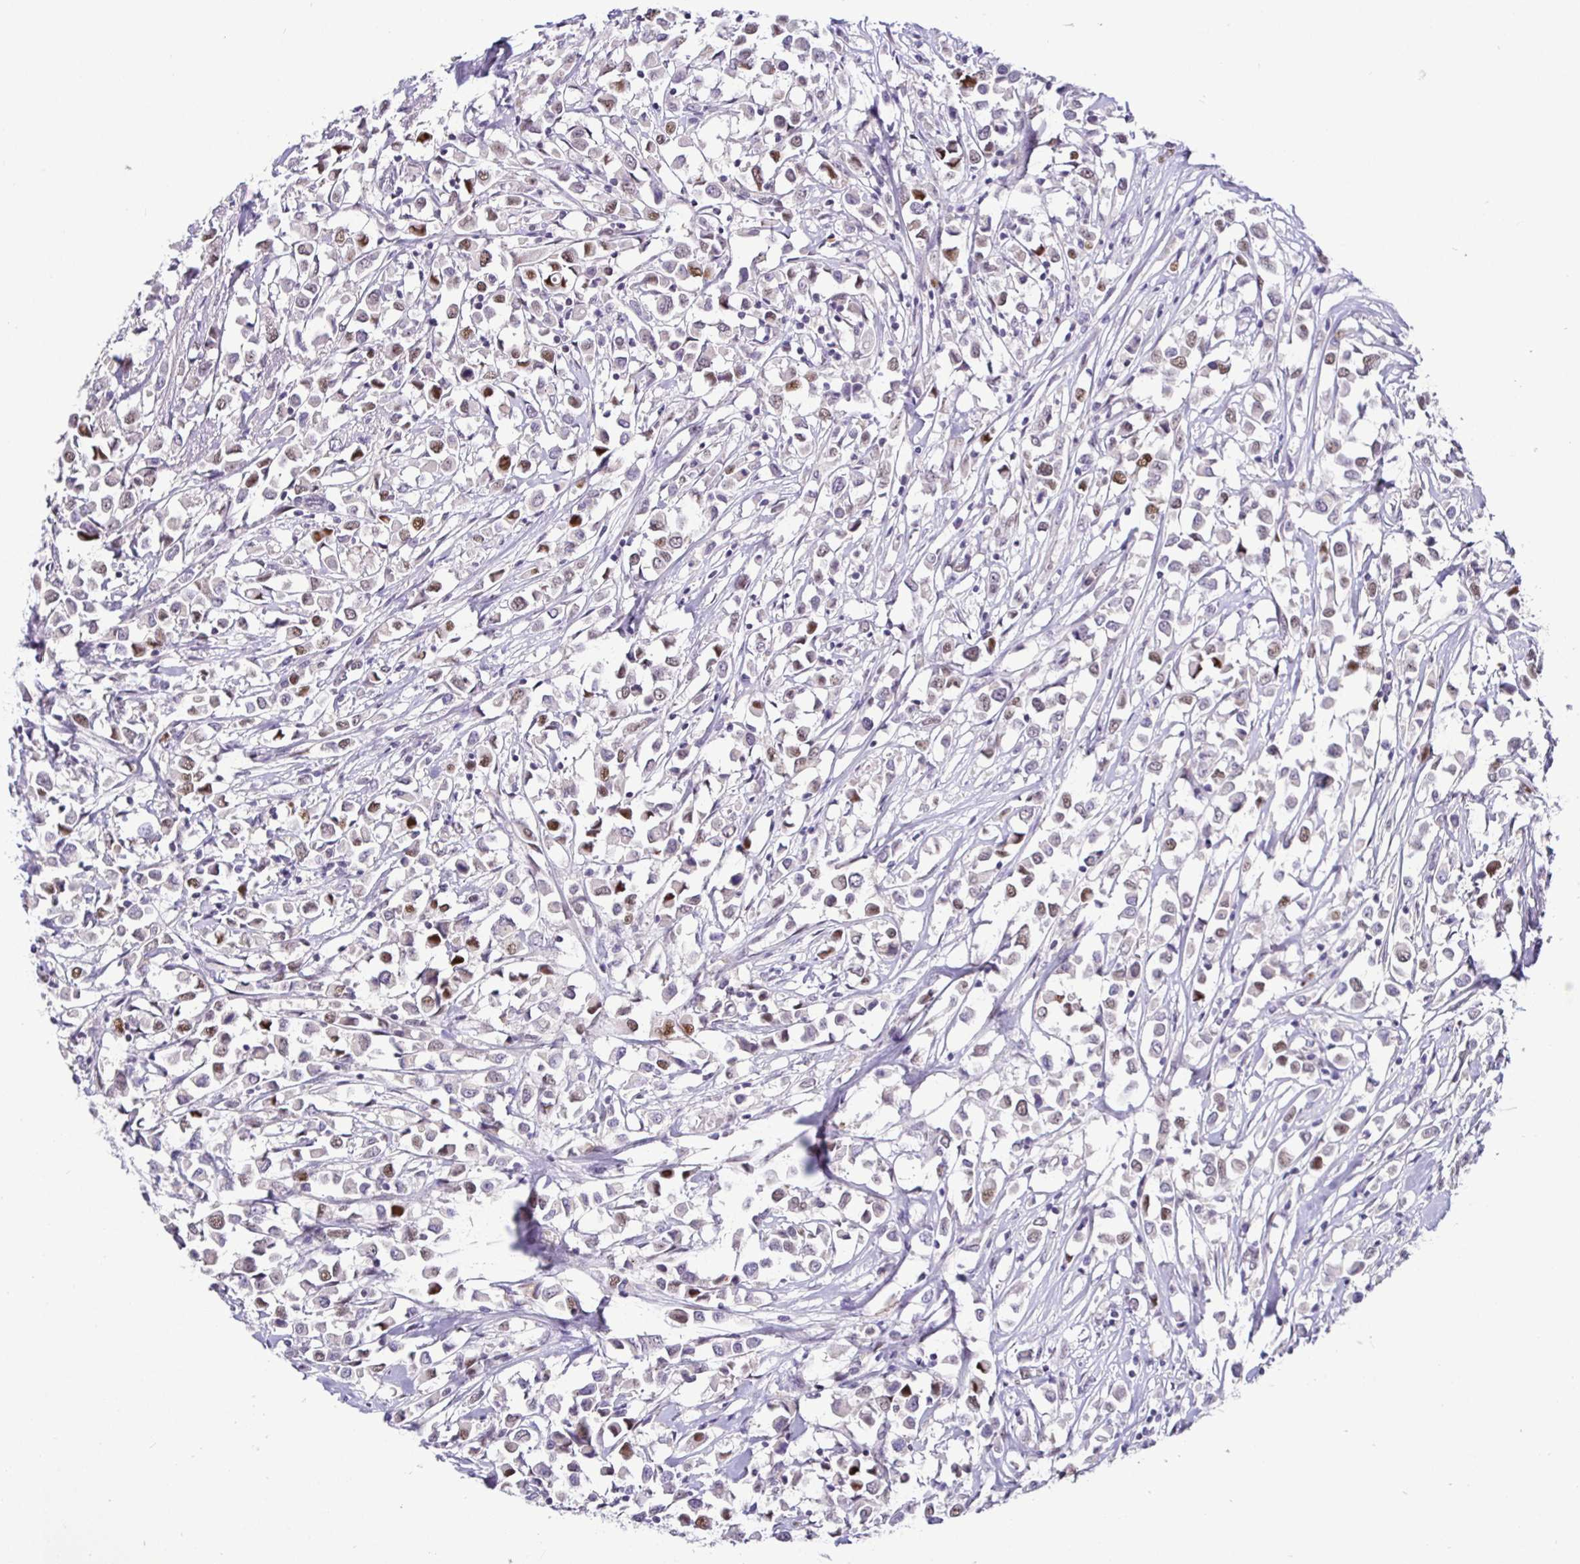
{"staining": {"intensity": "moderate", "quantity": "25%-75%", "location": "nuclear"}, "tissue": "breast cancer", "cell_type": "Tumor cells", "image_type": "cancer", "snomed": [{"axis": "morphology", "description": "Duct carcinoma"}, {"axis": "topography", "description": "Breast"}], "caption": "Breast invasive ductal carcinoma was stained to show a protein in brown. There is medium levels of moderate nuclear staining in approximately 25%-75% of tumor cells.", "gene": "NUP188", "patient": {"sex": "female", "age": 61}}